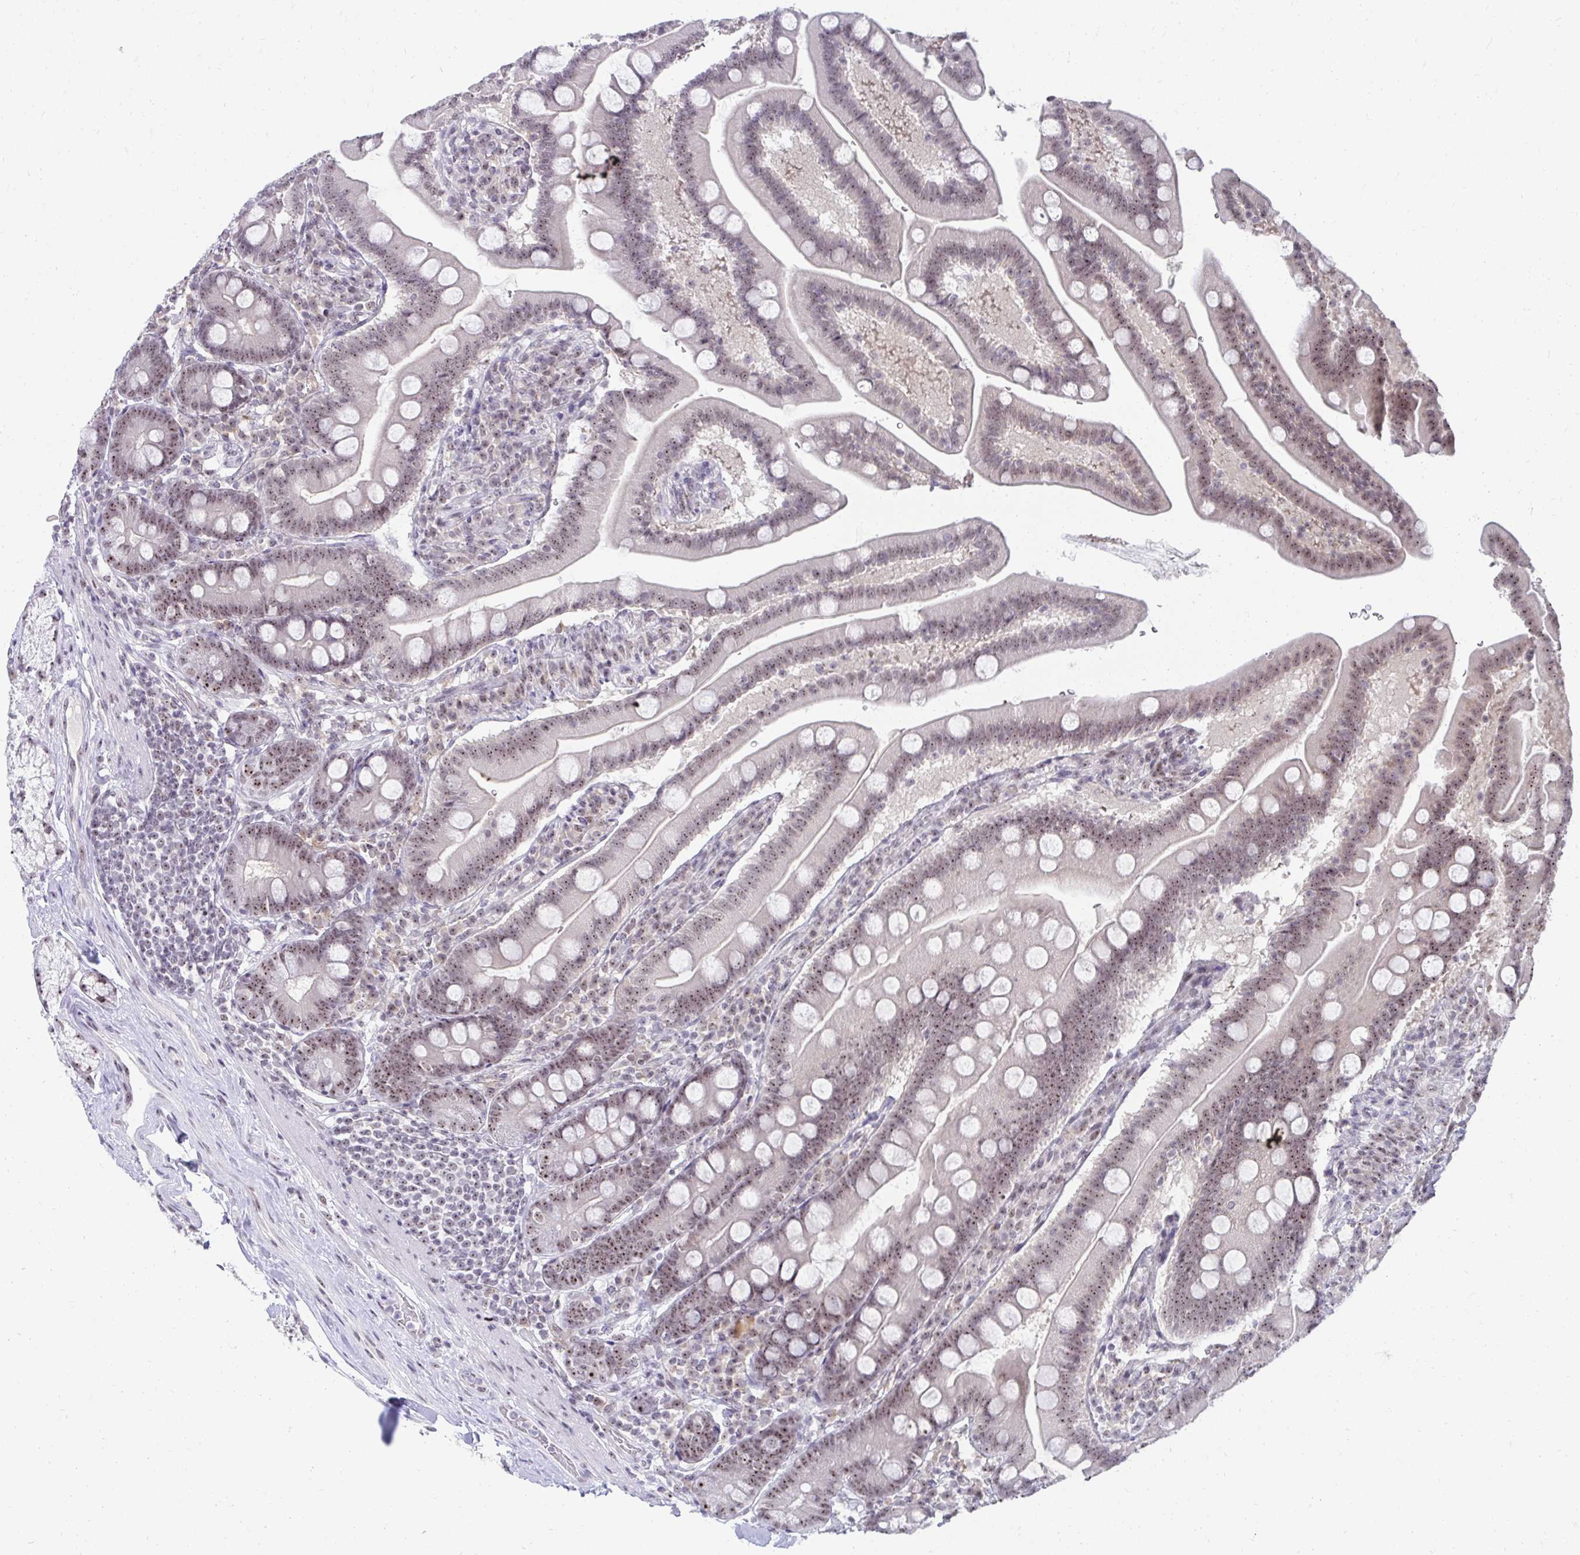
{"staining": {"intensity": "moderate", "quantity": ">75%", "location": "nuclear"}, "tissue": "duodenum", "cell_type": "Glandular cells", "image_type": "normal", "snomed": [{"axis": "morphology", "description": "Normal tissue, NOS"}, {"axis": "topography", "description": "Duodenum"}], "caption": "Immunohistochemical staining of normal human duodenum demonstrates medium levels of moderate nuclear positivity in approximately >75% of glandular cells.", "gene": "HIRA", "patient": {"sex": "female", "age": 67}}